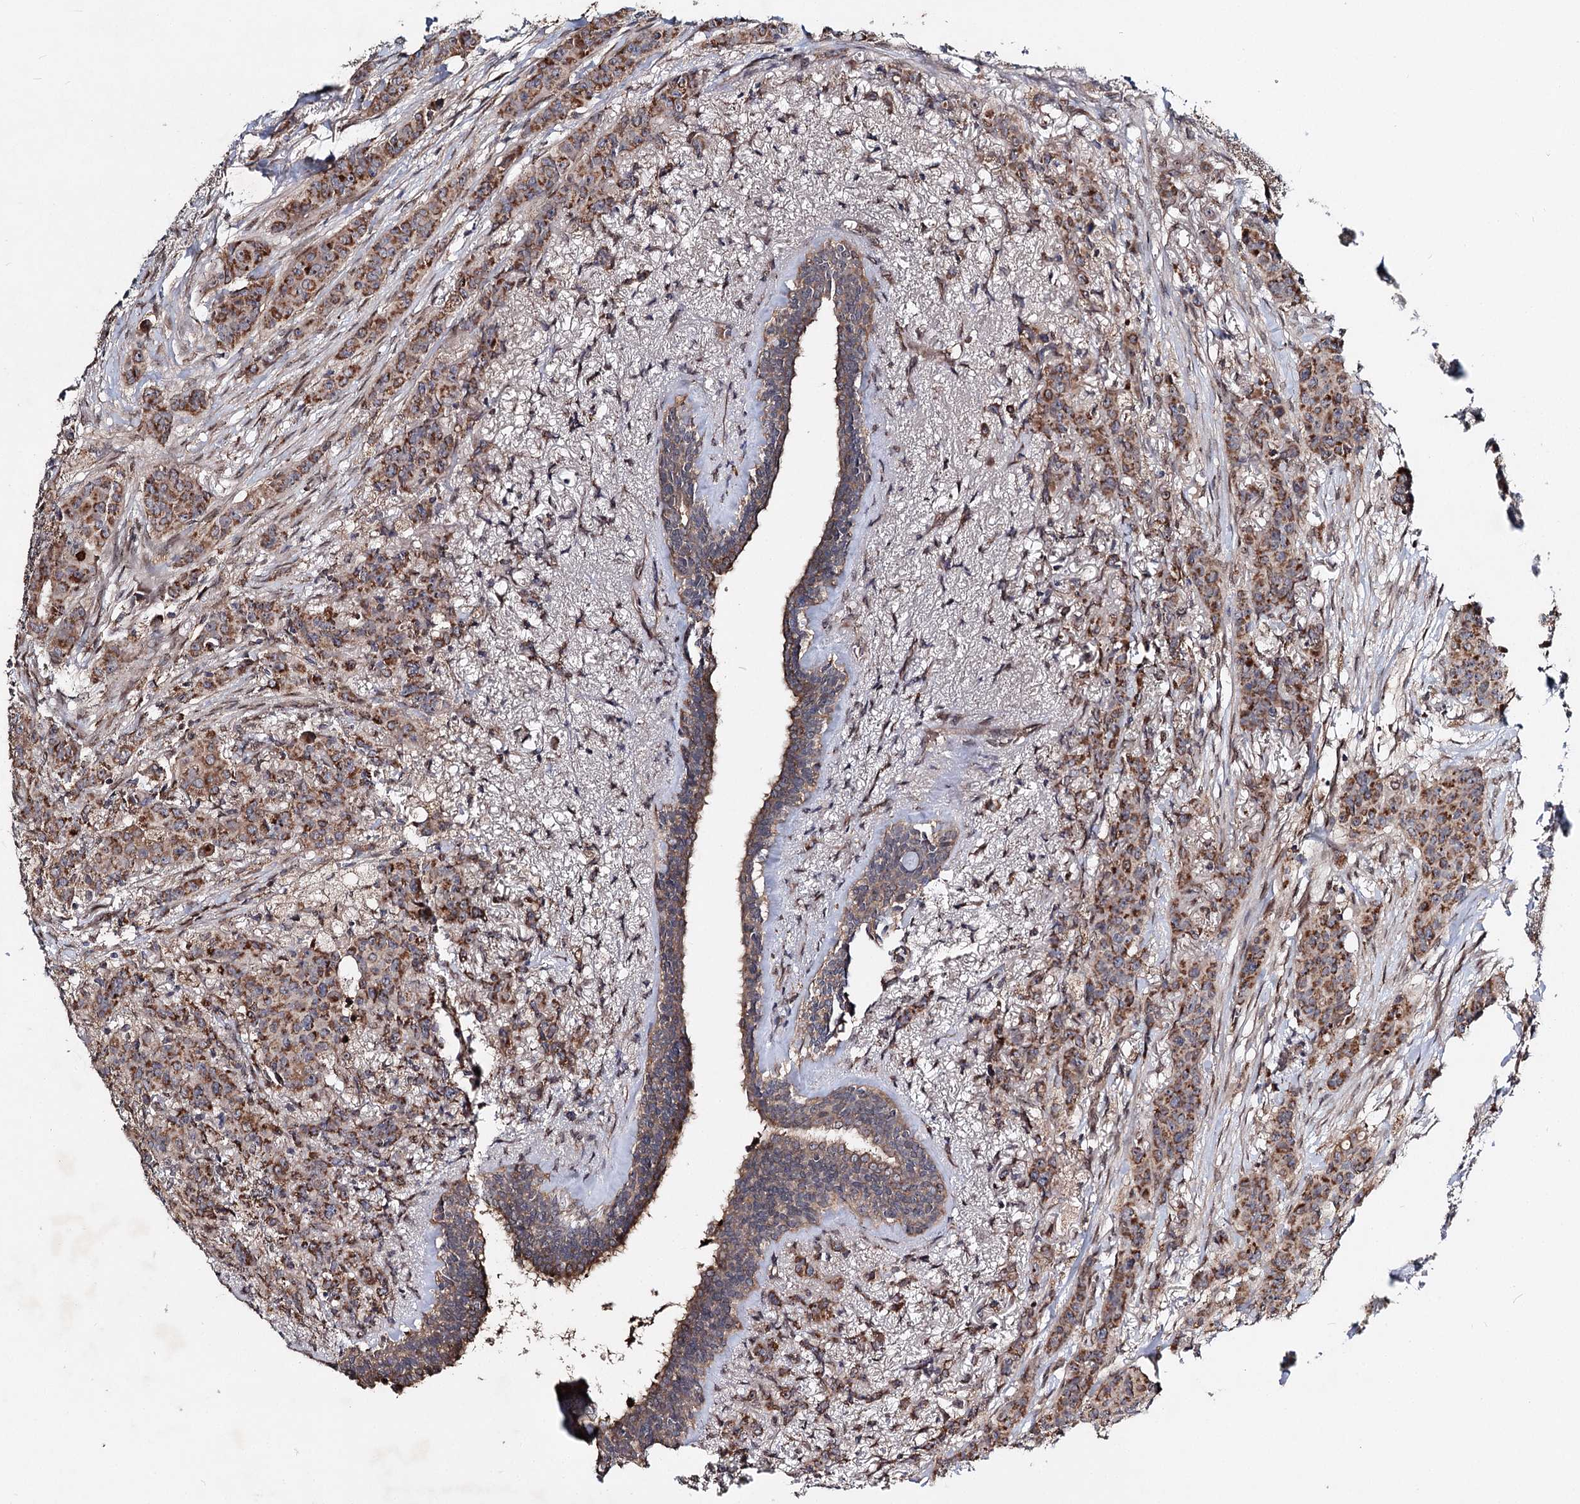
{"staining": {"intensity": "strong", "quantity": ">75%", "location": "cytoplasmic/membranous"}, "tissue": "breast cancer", "cell_type": "Tumor cells", "image_type": "cancer", "snomed": [{"axis": "morphology", "description": "Duct carcinoma"}, {"axis": "topography", "description": "Breast"}], "caption": "The image demonstrates immunohistochemical staining of breast cancer (invasive ductal carcinoma). There is strong cytoplasmic/membranous expression is seen in about >75% of tumor cells.", "gene": "MSANTD2", "patient": {"sex": "female", "age": 40}}